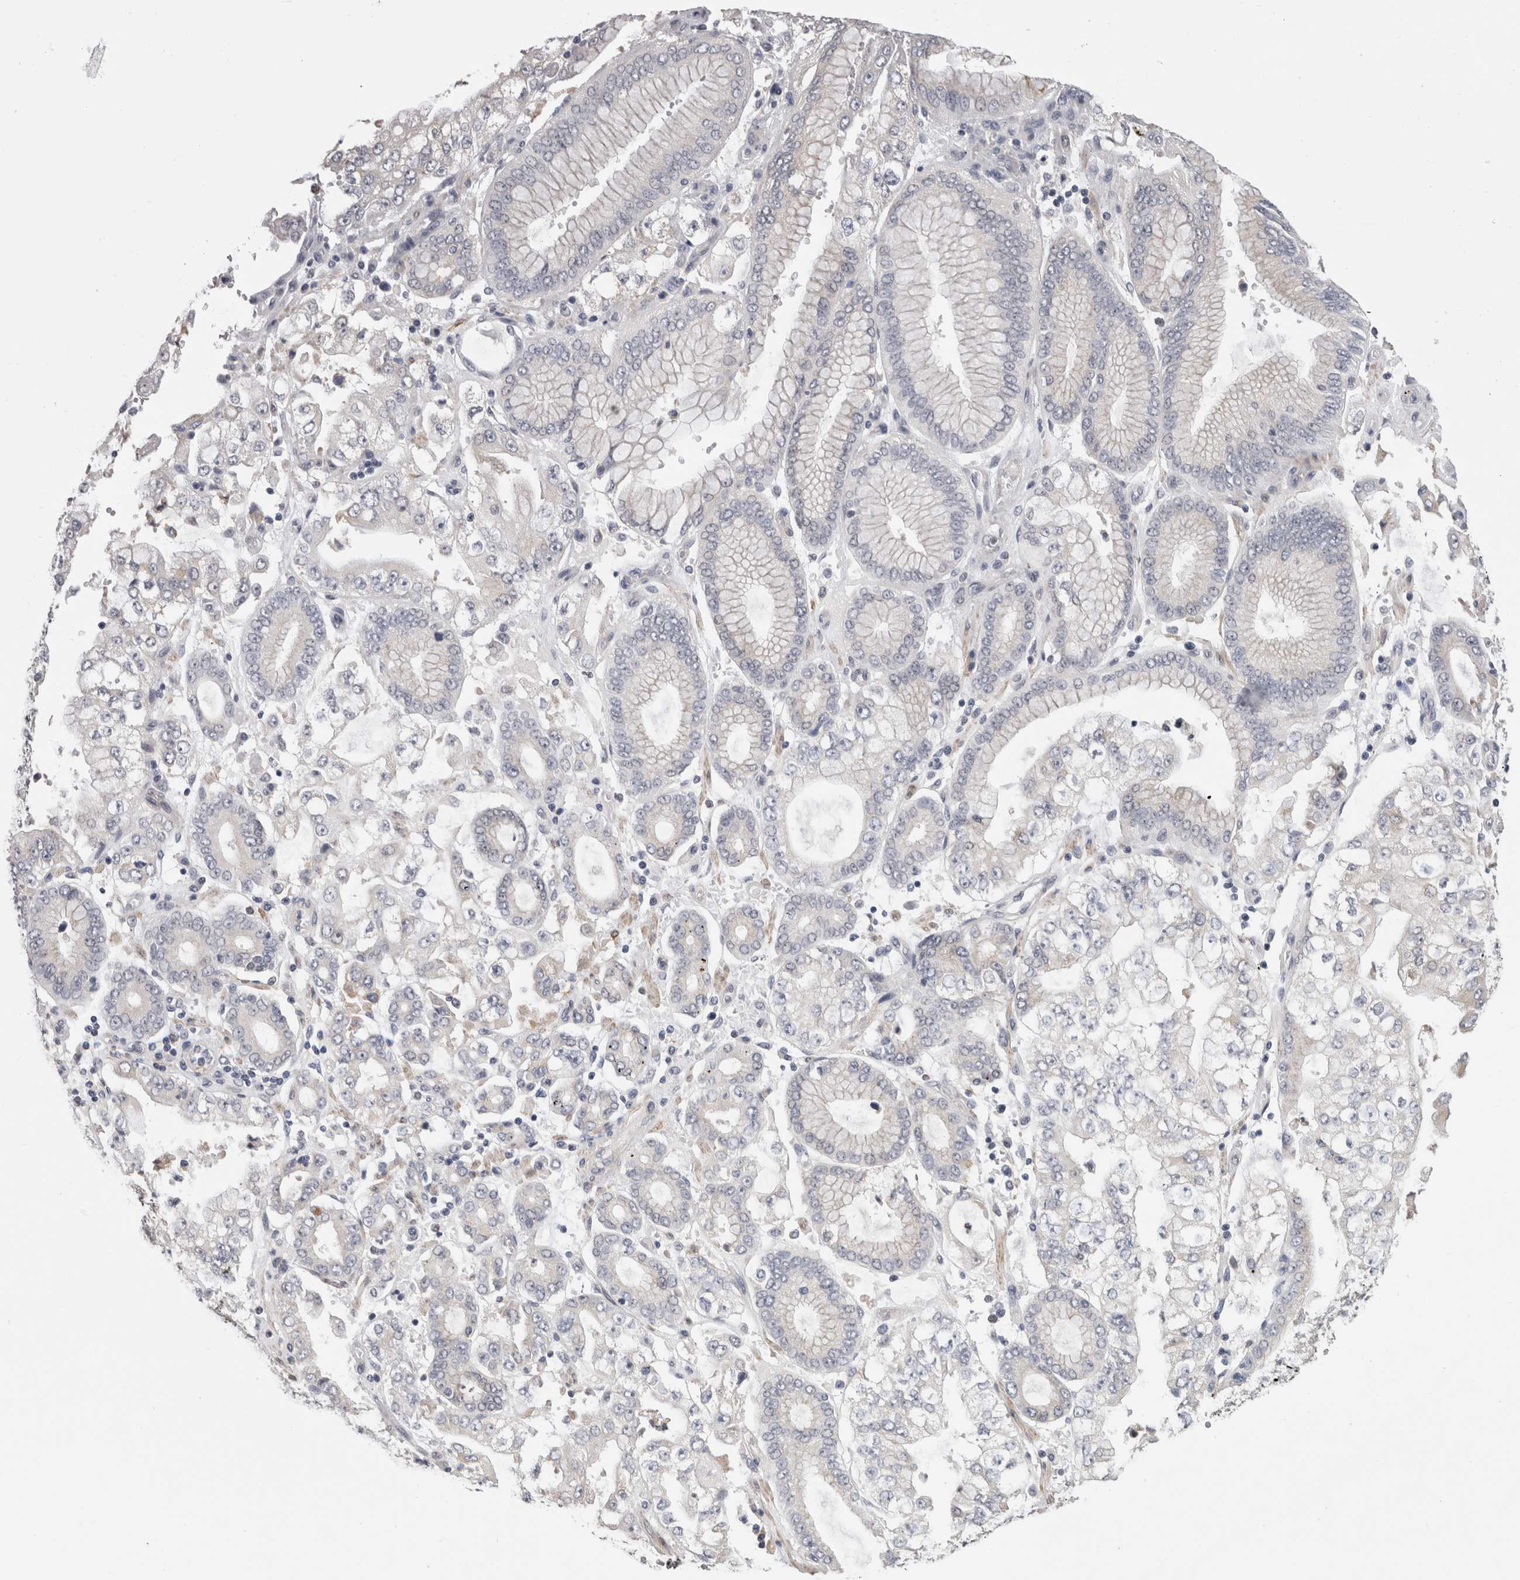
{"staining": {"intensity": "negative", "quantity": "none", "location": "none"}, "tissue": "stomach cancer", "cell_type": "Tumor cells", "image_type": "cancer", "snomed": [{"axis": "morphology", "description": "Adenocarcinoma, NOS"}, {"axis": "topography", "description": "Stomach"}], "caption": "Immunohistochemical staining of human stomach cancer (adenocarcinoma) displays no significant expression in tumor cells.", "gene": "RMDN1", "patient": {"sex": "male", "age": 76}}